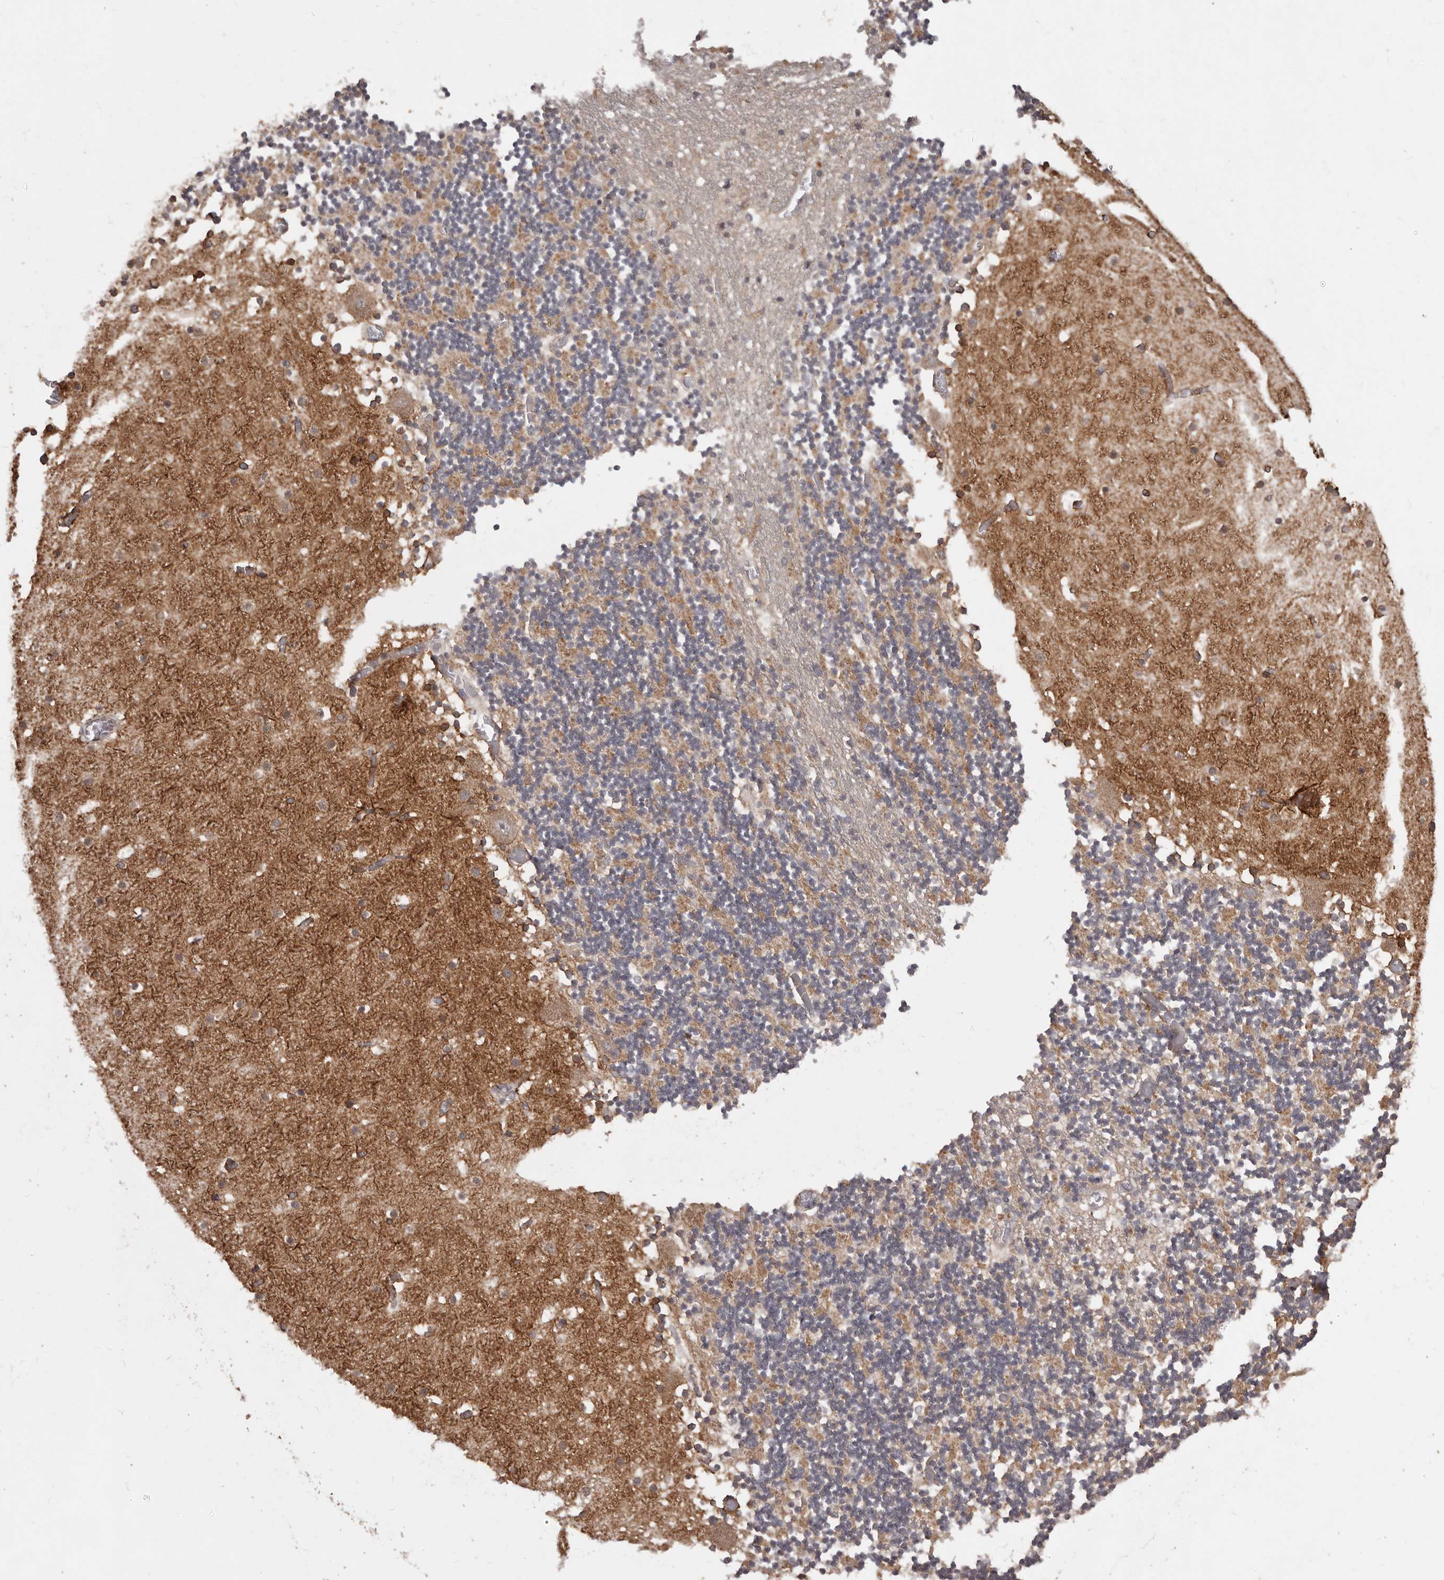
{"staining": {"intensity": "negative", "quantity": "none", "location": "none"}, "tissue": "cerebellum", "cell_type": "Cells in granular layer", "image_type": "normal", "snomed": [{"axis": "morphology", "description": "Normal tissue, NOS"}, {"axis": "topography", "description": "Cerebellum"}], "caption": "Cerebellum stained for a protein using IHC exhibits no positivity cells in granular layer.", "gene": "MTO1", "patient": {"sex": "female", "age": 28}}